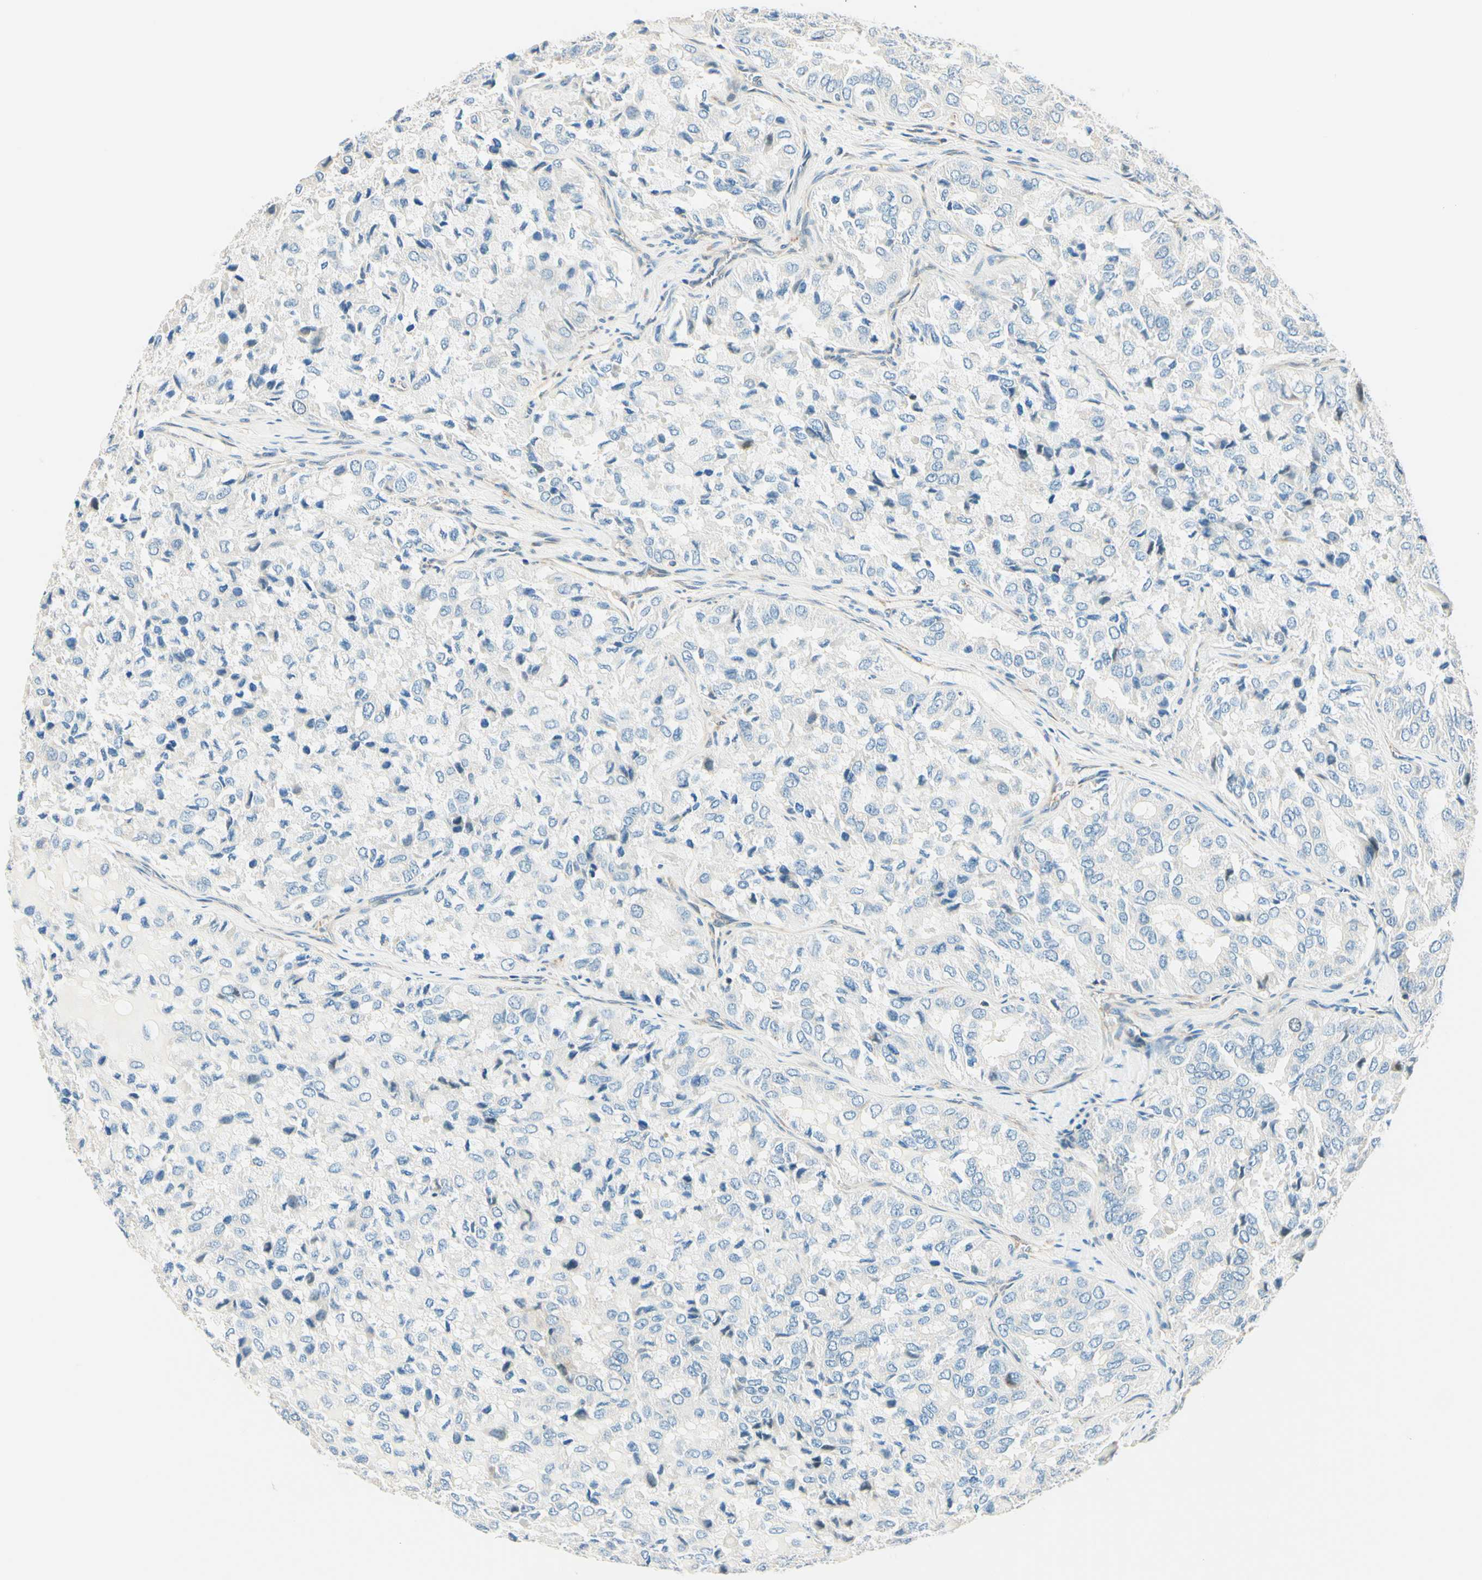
{"staining": {"intensity": "negative", "quantity": "none", "location": "none"}, "tissue": "thyroid cancer", "cell_type": "Tumor cells", "image_type": "cancer", "snomed": [{"axis": "morphology", "description": "Follicular adenoma carcinoma, NOS"}, {"axis": "topography", "description": "Thyroid gland"}], "caption": "Immunohistochemistry (IHC) micrograph of neoplastic tissue: thyroid follicular adenoma carcinoma stained with DAB (3,3'-diaminobenzidine) reveals no significant protein staining in tumor cells.", "gene": "TAOK2", "patient": {"sex": "male", "age": 75}}